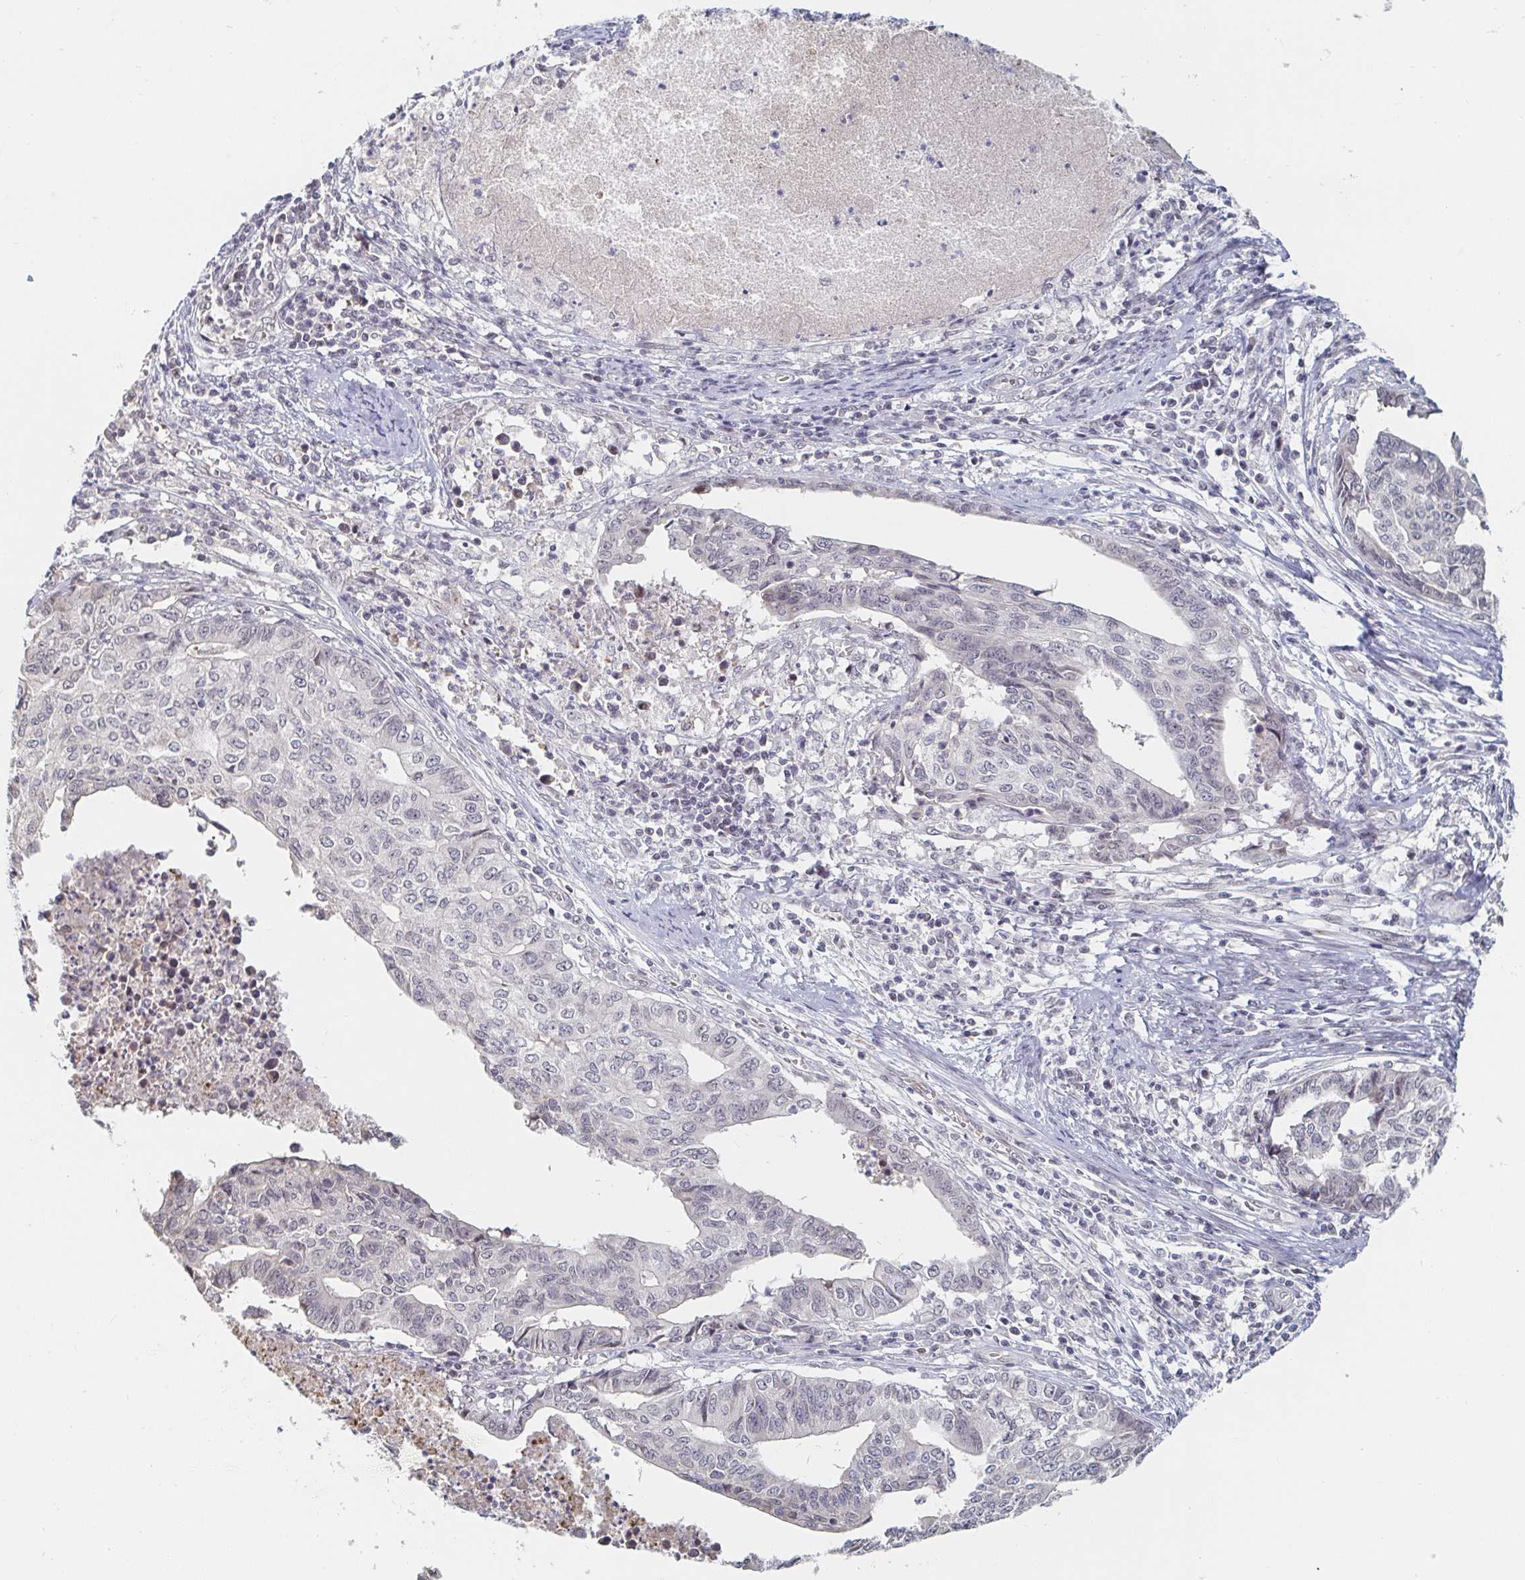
{"staining": {"intensity": "negative", "quantity": "none", "location": "none"}, "tissue": "endometrial cancer", "cell_type": "Tumor cells", "image_type": "cancer", "snomed": [{"axis": "morphology", "description": "Adenocarcinoma, NOS"}, {"axis": "topography", "description": "Endometrium"}], "caption": "DAB immunohistochemical staining of human adenocarcinoma (endometrial) reveals no significant positivity in tumor cells. Nuclei are stained in blue.", "gene": "CHD2", "patient": {"sex": "female", "age": 65}}